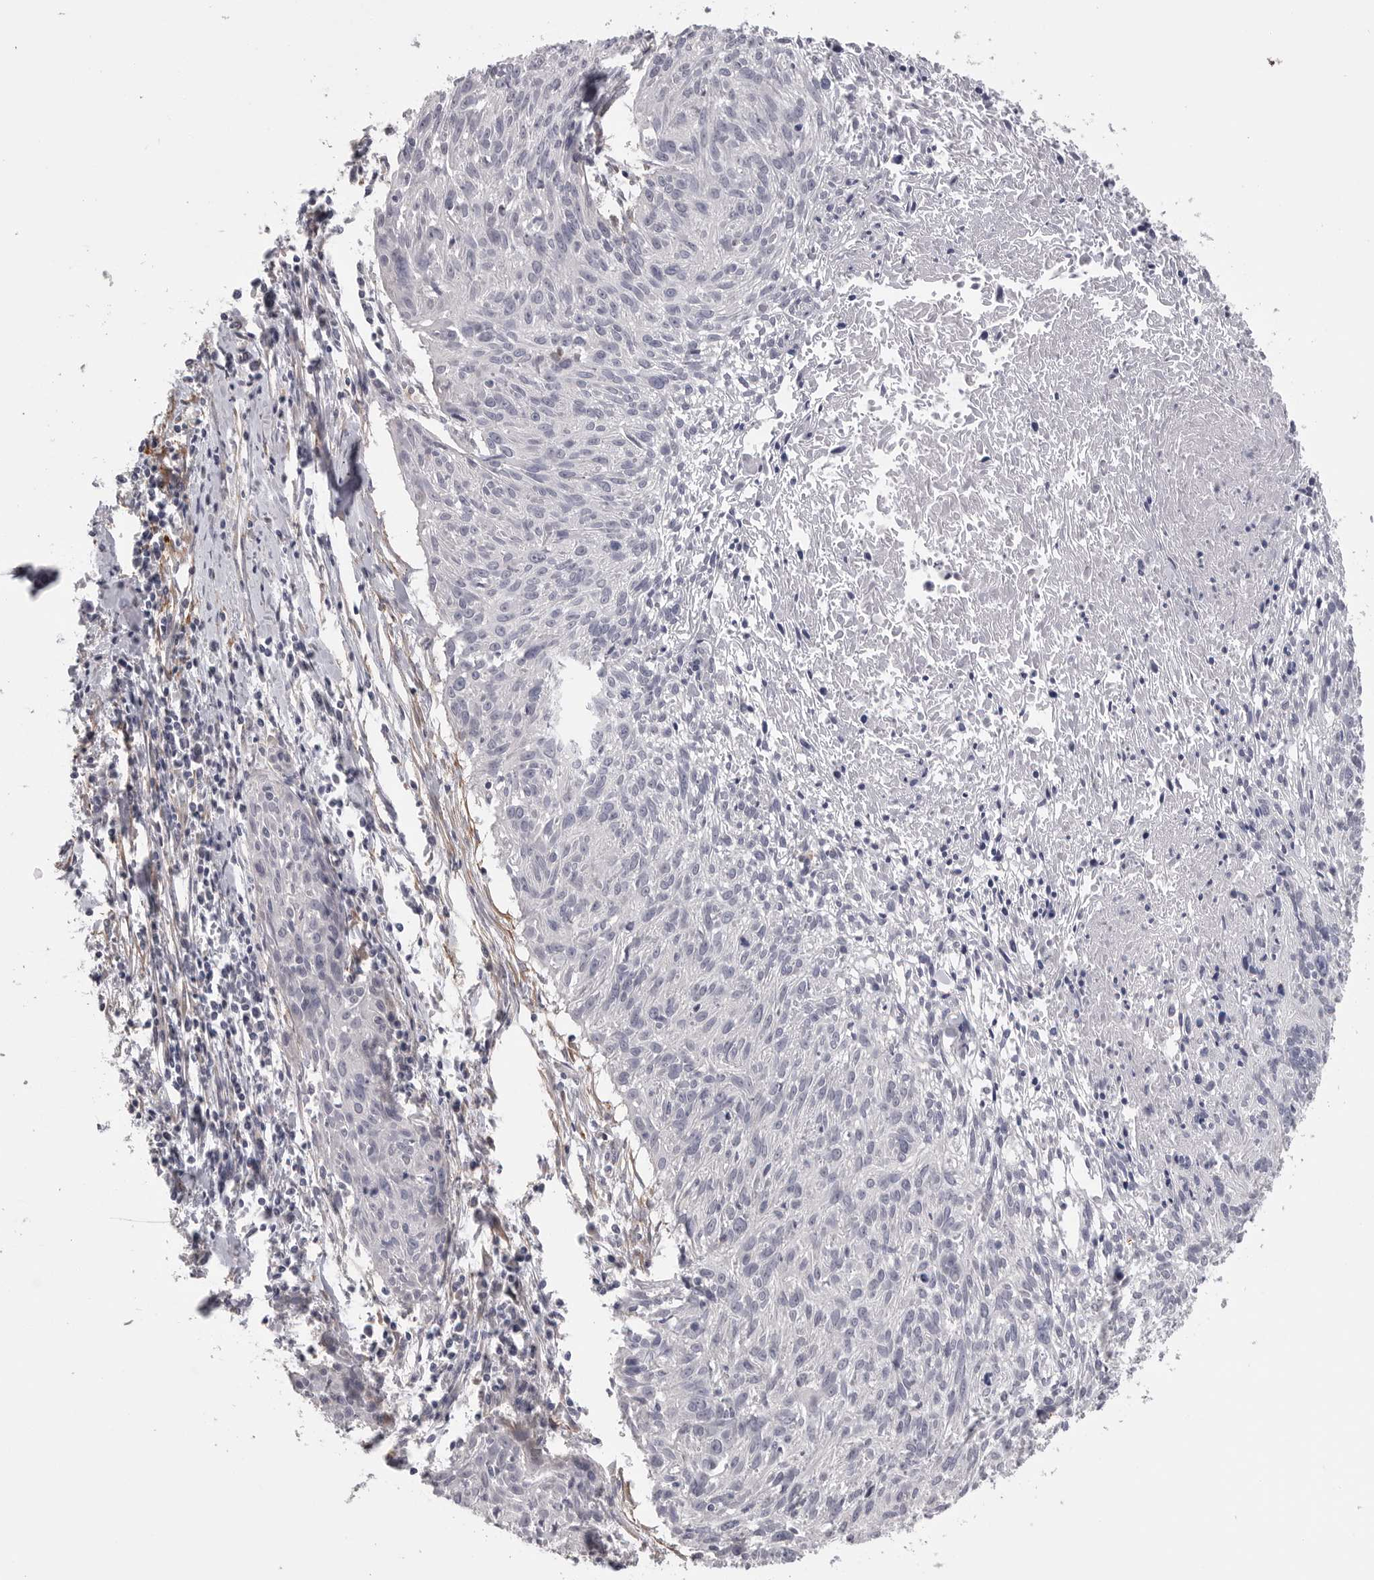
{"staining": {"intensity": "negative", "quantity": "none", "location": "none"}, "tissue": "cervical cancer", "cell_type": "Tumor cells", "image_type": "cancer", "snomed": [{"axis": "morphology", "description": "Squamous cell carcinoma, NOS"}, {"axis": "topography", "description": "Cervix"}], "caption": "Immunohistochemistry image of neoplastic tissue: cervical cancer (squamous cell carcinoma) stained with DAB (3,3'-diaminobenzidine) displays no significant protein positivity in tumor cells.", "gene": "AKAP12", "patient": {"sex": "female", "age": 51}}